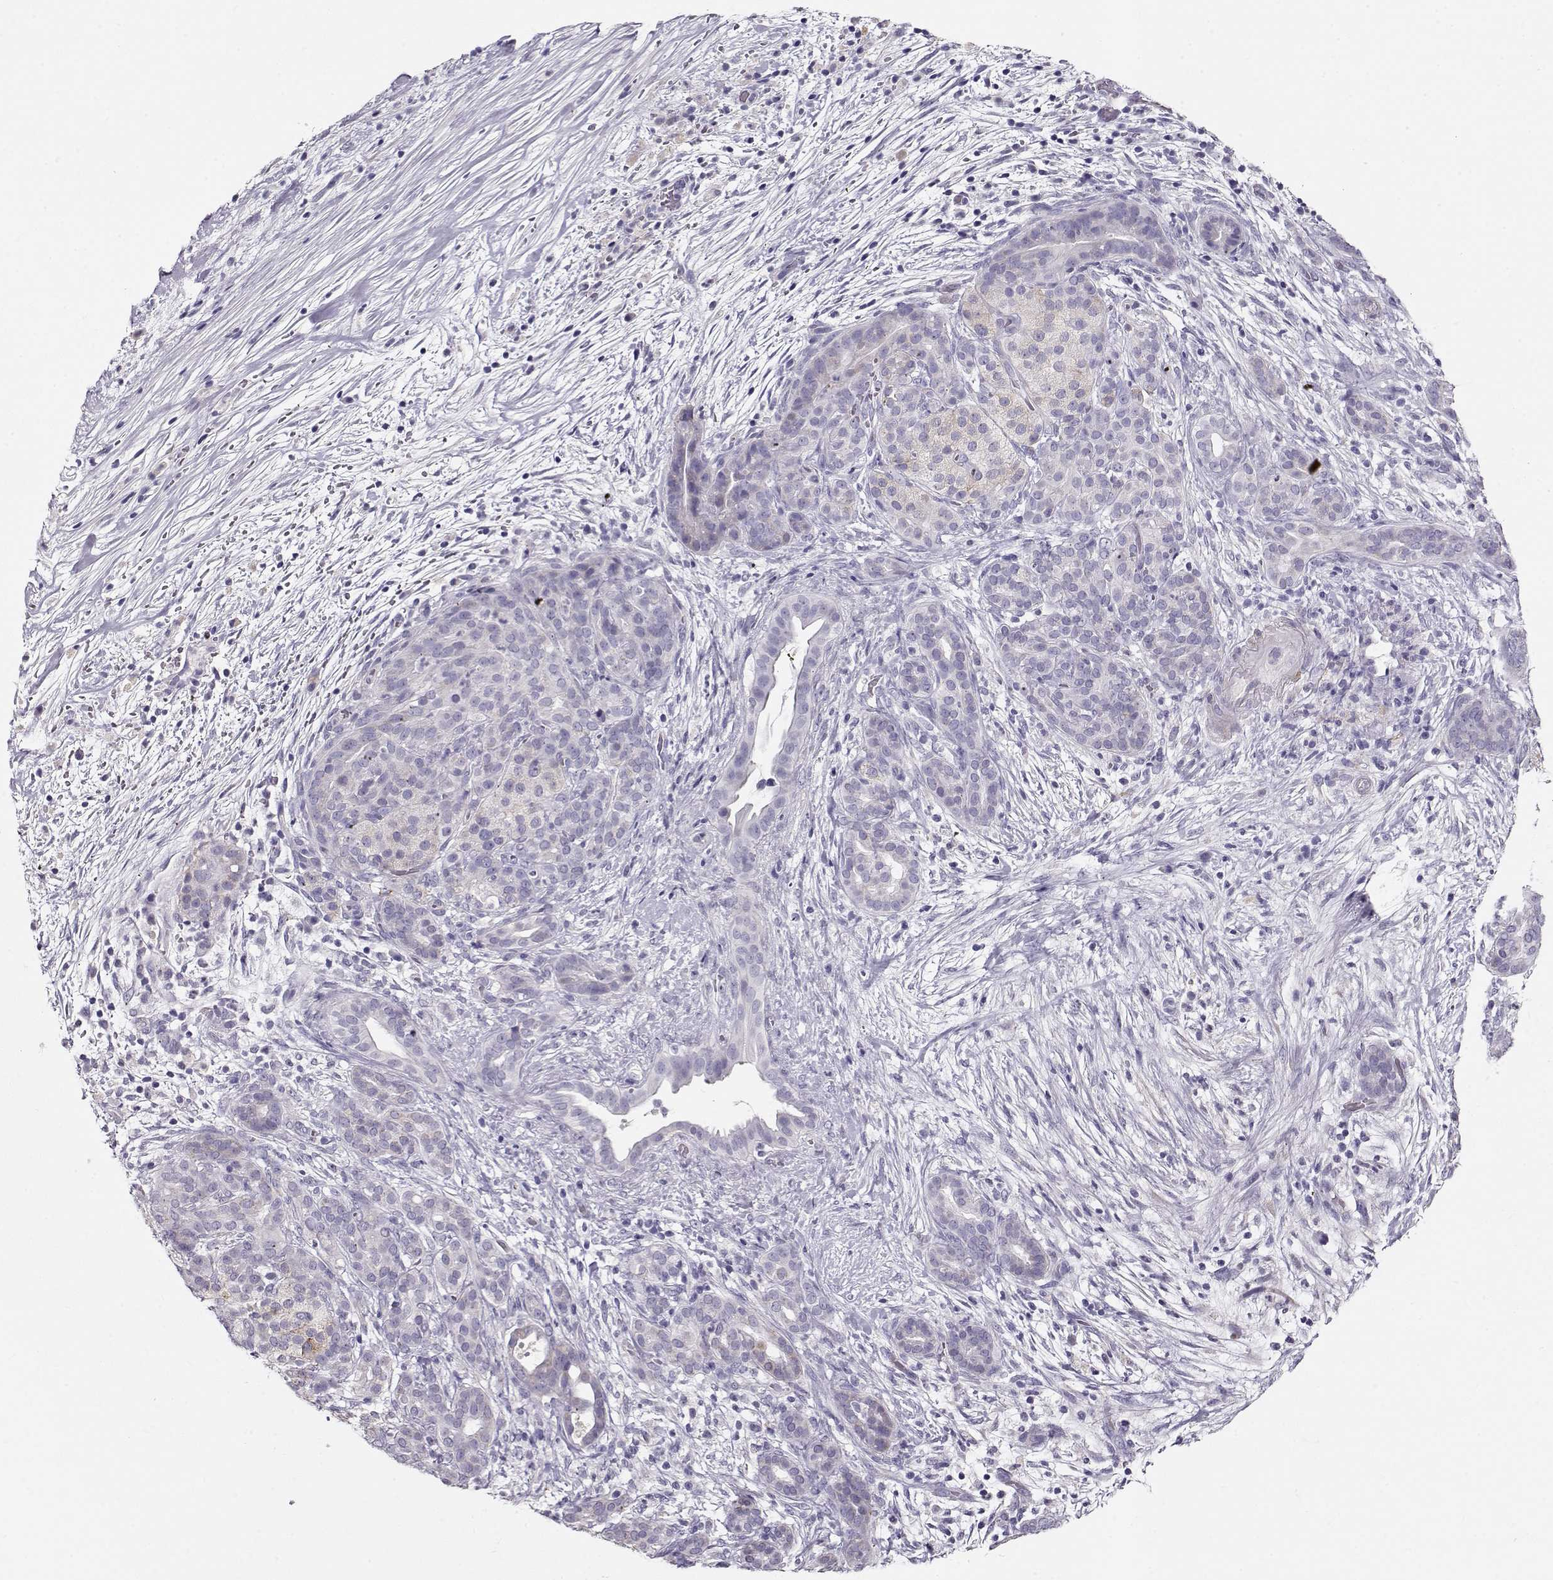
{"staining": {"intensity": "negative", "quantity": "none", "location": "none"}, "tissue": "pancreatic cancer", "cell_type": "Tumor cells", "image_type": "cancer", "snomed": [{"axis": "morphology", "description": "Adenocarcinoma, NOS"}, {"axis": "topography", "description": "Pancreas"}], "caption": "High magnification brightfield microscopy of adenocarcinoma (pancreatic) stained with DAB (3,3'-diaminobenzidine) (brown) and counterstained with hematoxylin (blue): tumor cells show no significant positivity.", "gene": "RBM44", "patient": {"sex": "male", "age": 44}}